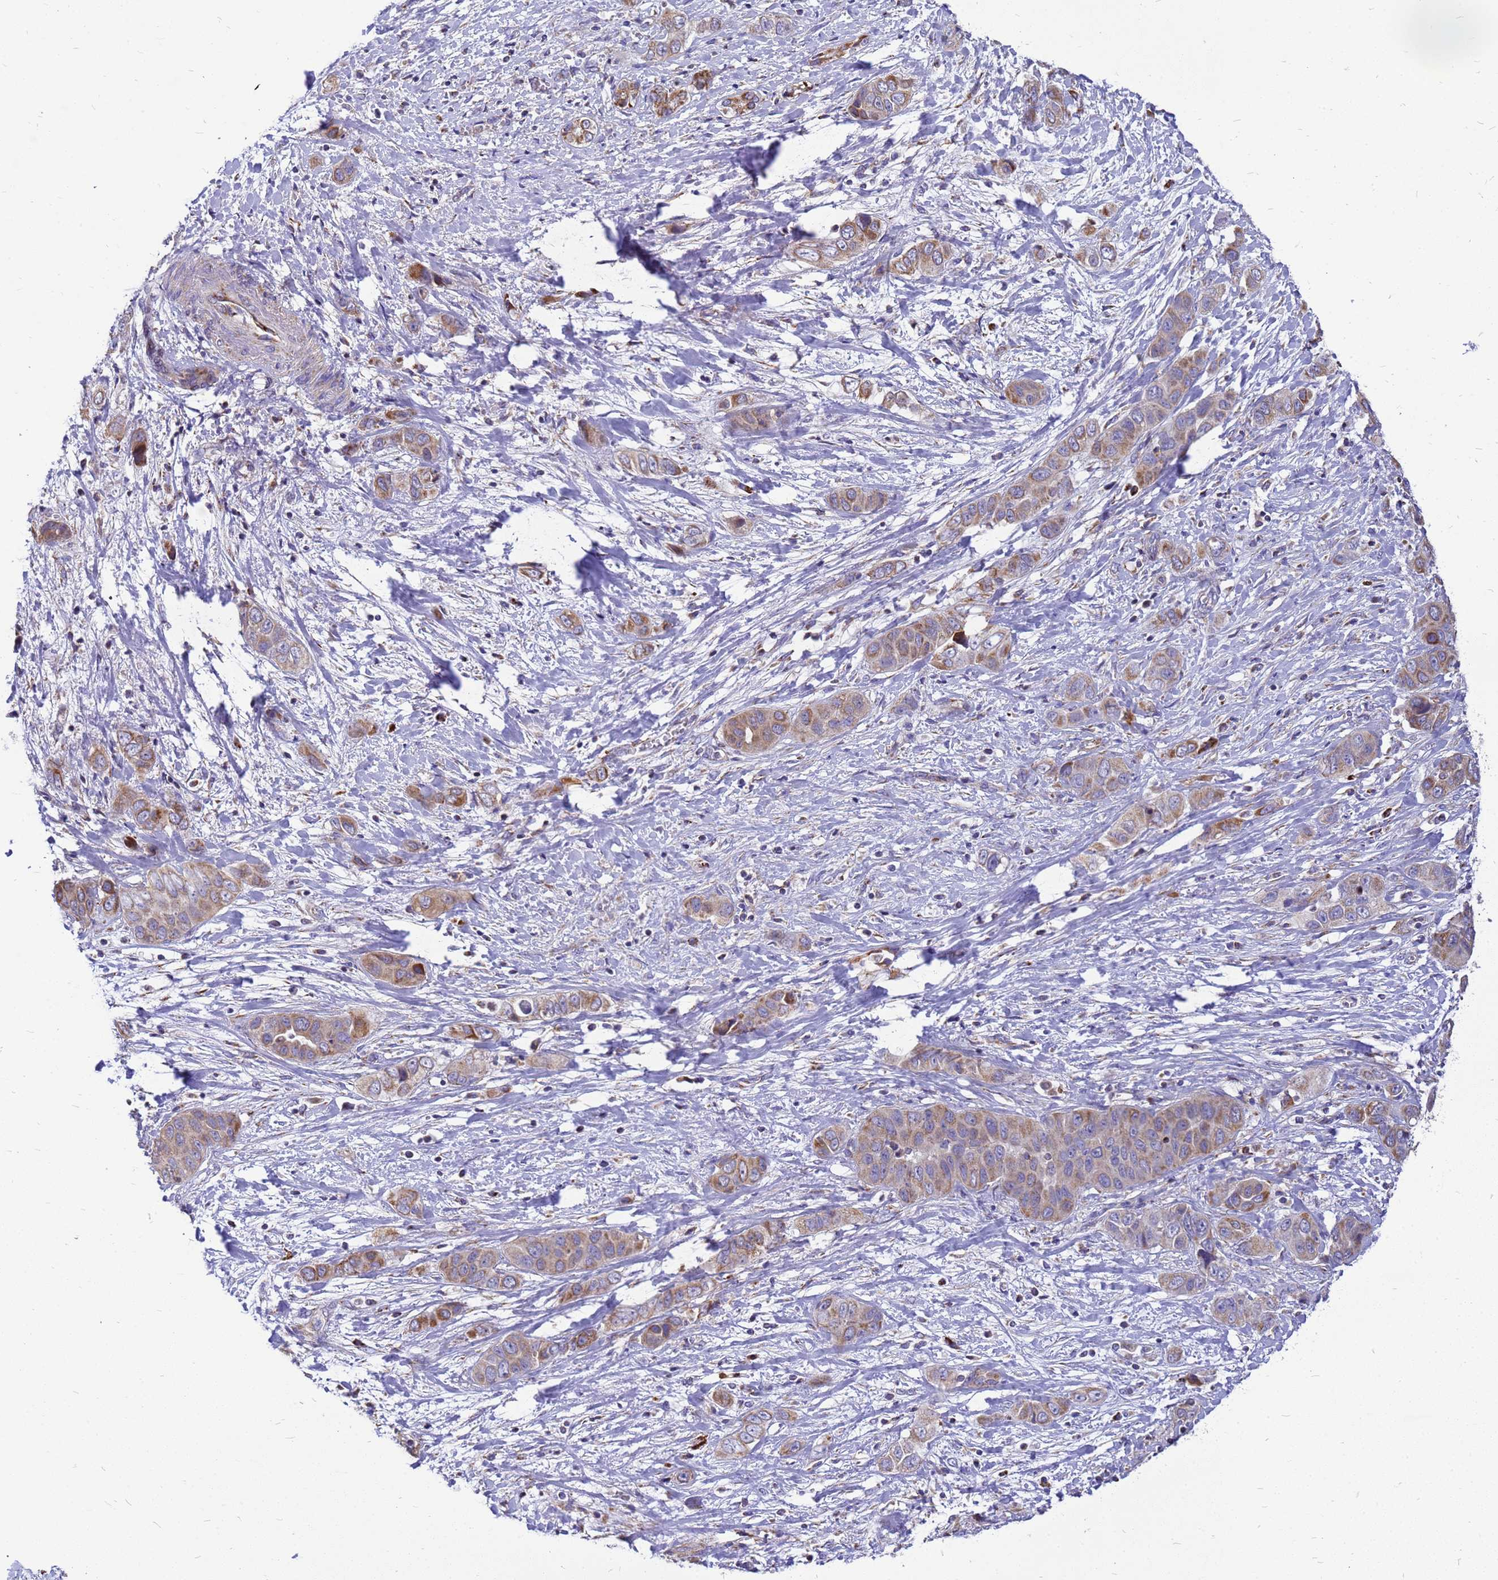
{"staining": {"intensity": "moderate", "quantity": ">75%", "location": "cytoplasmic/membranous"}, "tissue": "liver cancer", "cell_type": "Tumor cells", "image_type": "cancer", "snomed": [{"axis": "morphology", "description": "Cholangiocarcinoma"}, {"axis": "topography", "description": "Liver"}], "caption": "Liver cancer stained with a protein marker displays moderate staining in tumor cells.", "gene": "CMC4", "patient": {"sex": "female", "age": 52}}